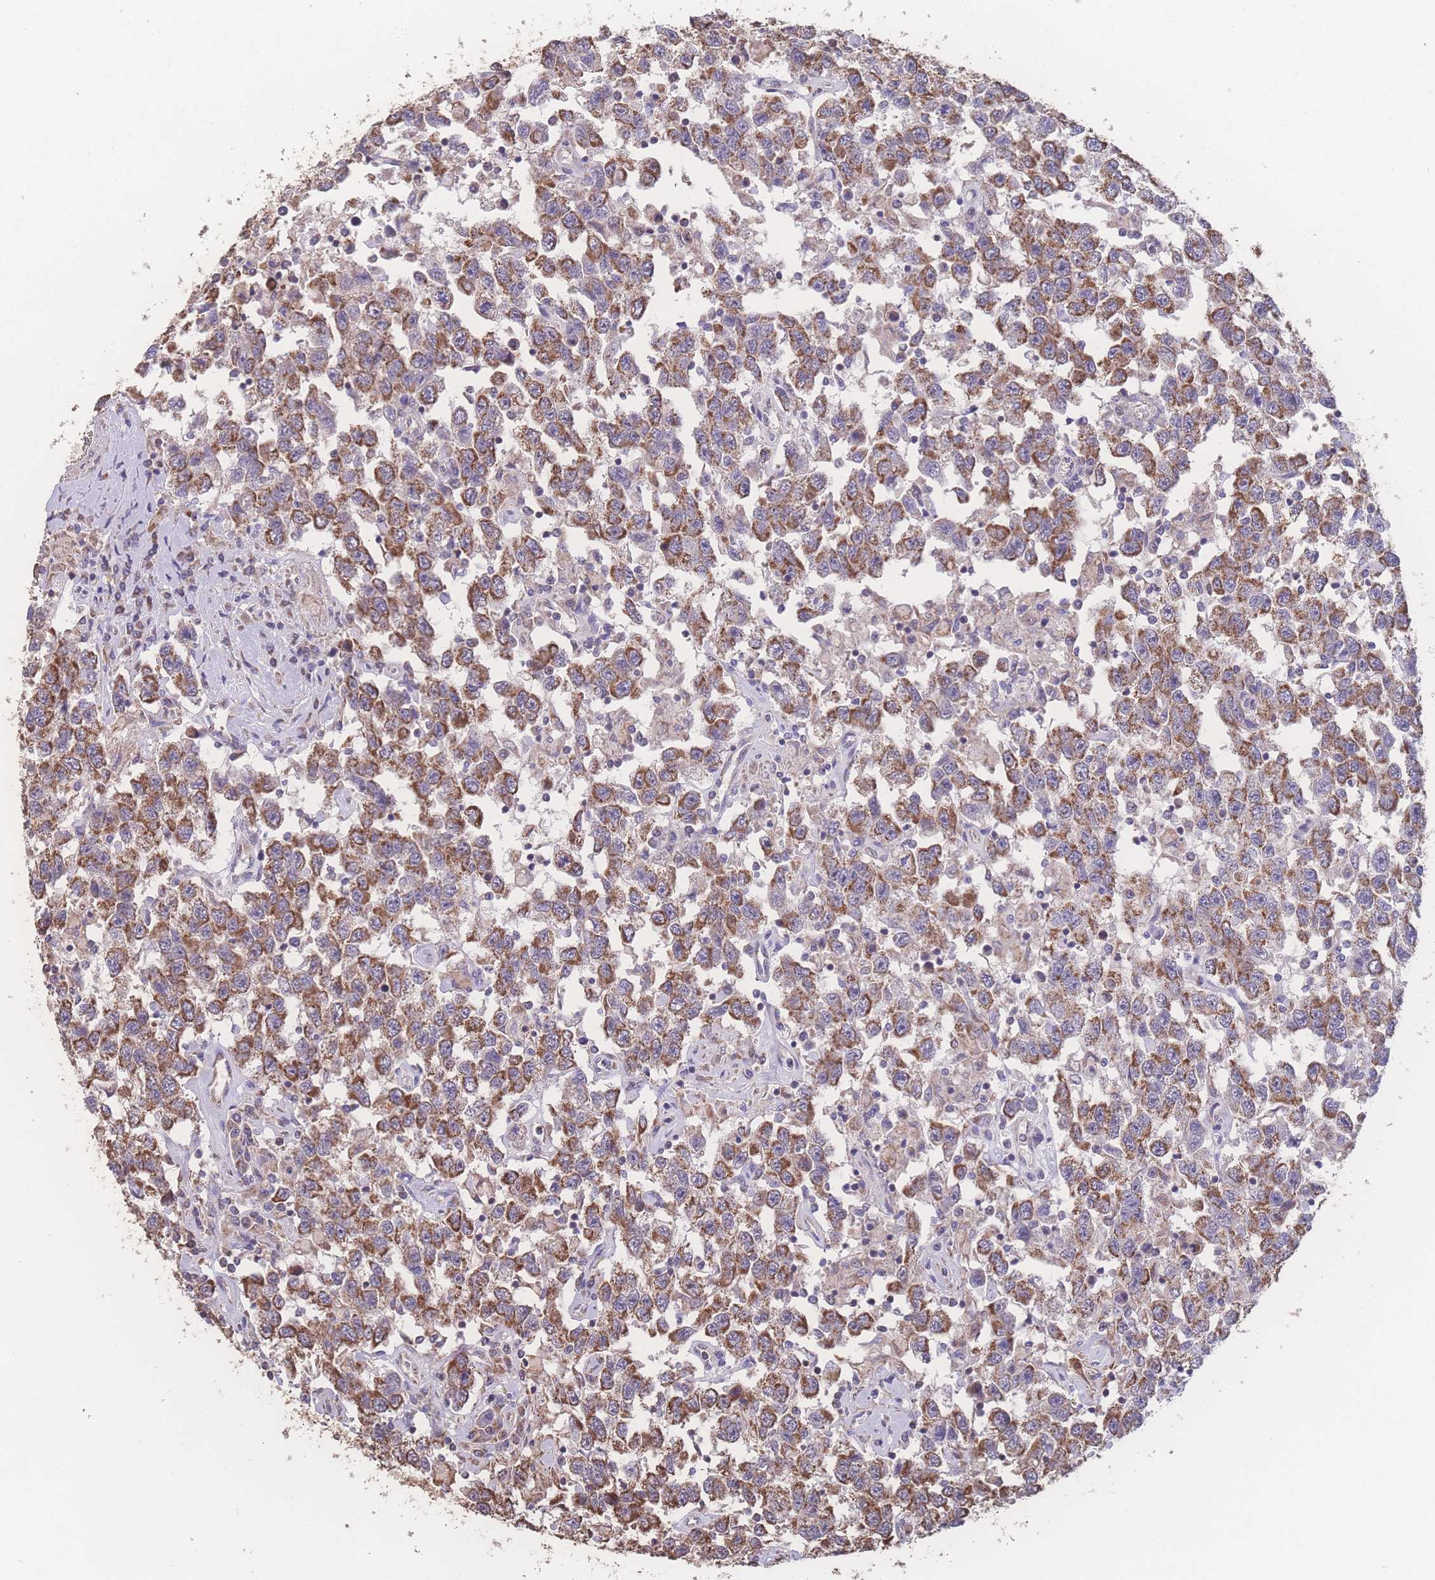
{"staining": {"intensity": "moderate", "quantity": ">75%", "location": "cytoplasmic/membranous"}, "tissue": "testis cancer", "cell_type": "Tumor cells", "image_type": "cancer", "snomed": [{"axis": "morphology", "description": "Seminoma, NOS"}, {"axis": "topography", "description": "Testis"}], "caption": "Immunohistochemical staining of human testis seminoma demonstrates medium levels of moderate cytoplasmic/membranous protein positivity in approximately >75% of tumor cells.", "gene": "SGSM3", "patient": {"sex": "male", "age": 41}}